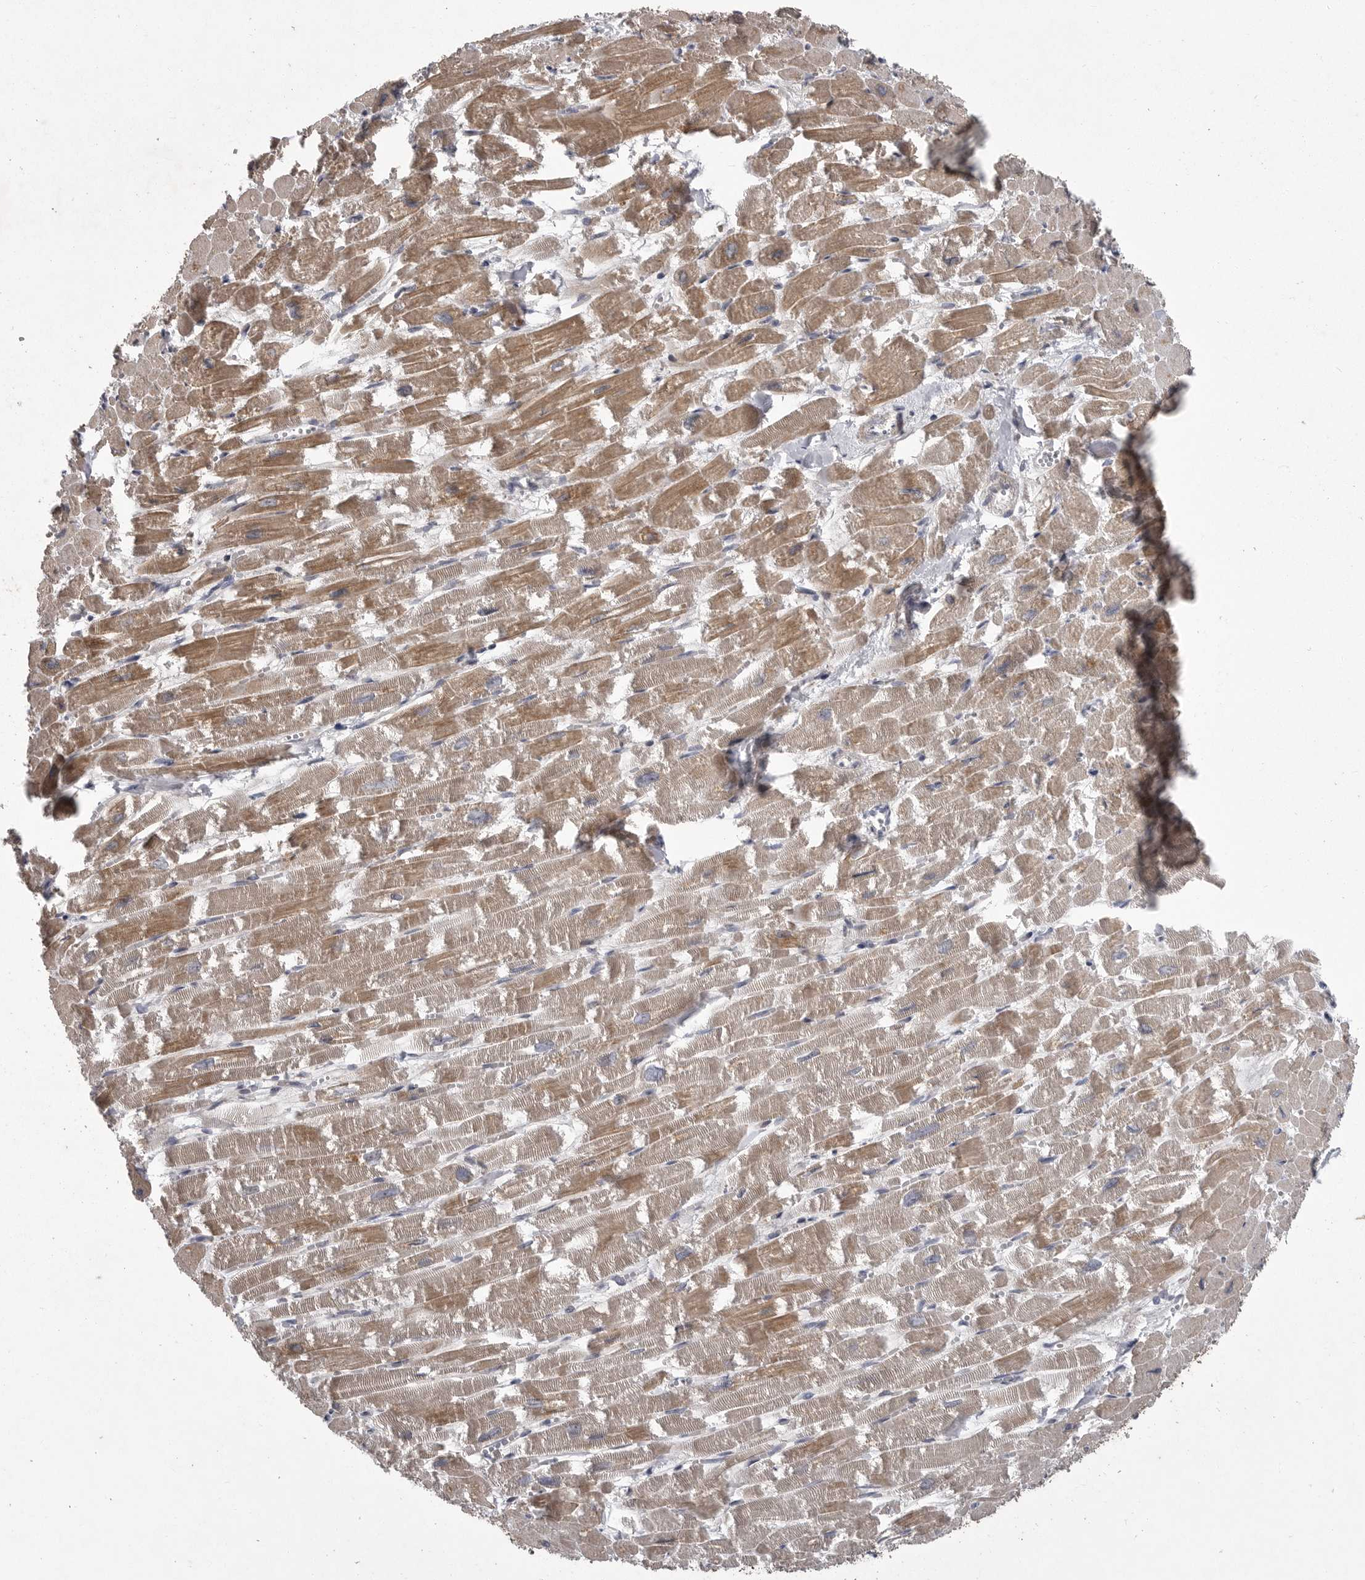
{"staining": {"intensity": "moderate", "quantity": ">75%", "location": "cytoplasmic/membranous"}, "tissue": "heart muscle", "cell_type": "Cardiomyocytes", "image_type": "normal", "snomed": [{"axis": "morphology", "description": "Normal tissue, NOS"}, {"axis": "topography", "description": "Heart"}], "caption": "The micrograph exhibits staining of unremarkable heart muscle, revealing moderate cytoplasmic/membranous protein expression (brown color) within cardiomyocytes.", "gene": "CRP", "patient": {"sex": "male", "age": 54}}